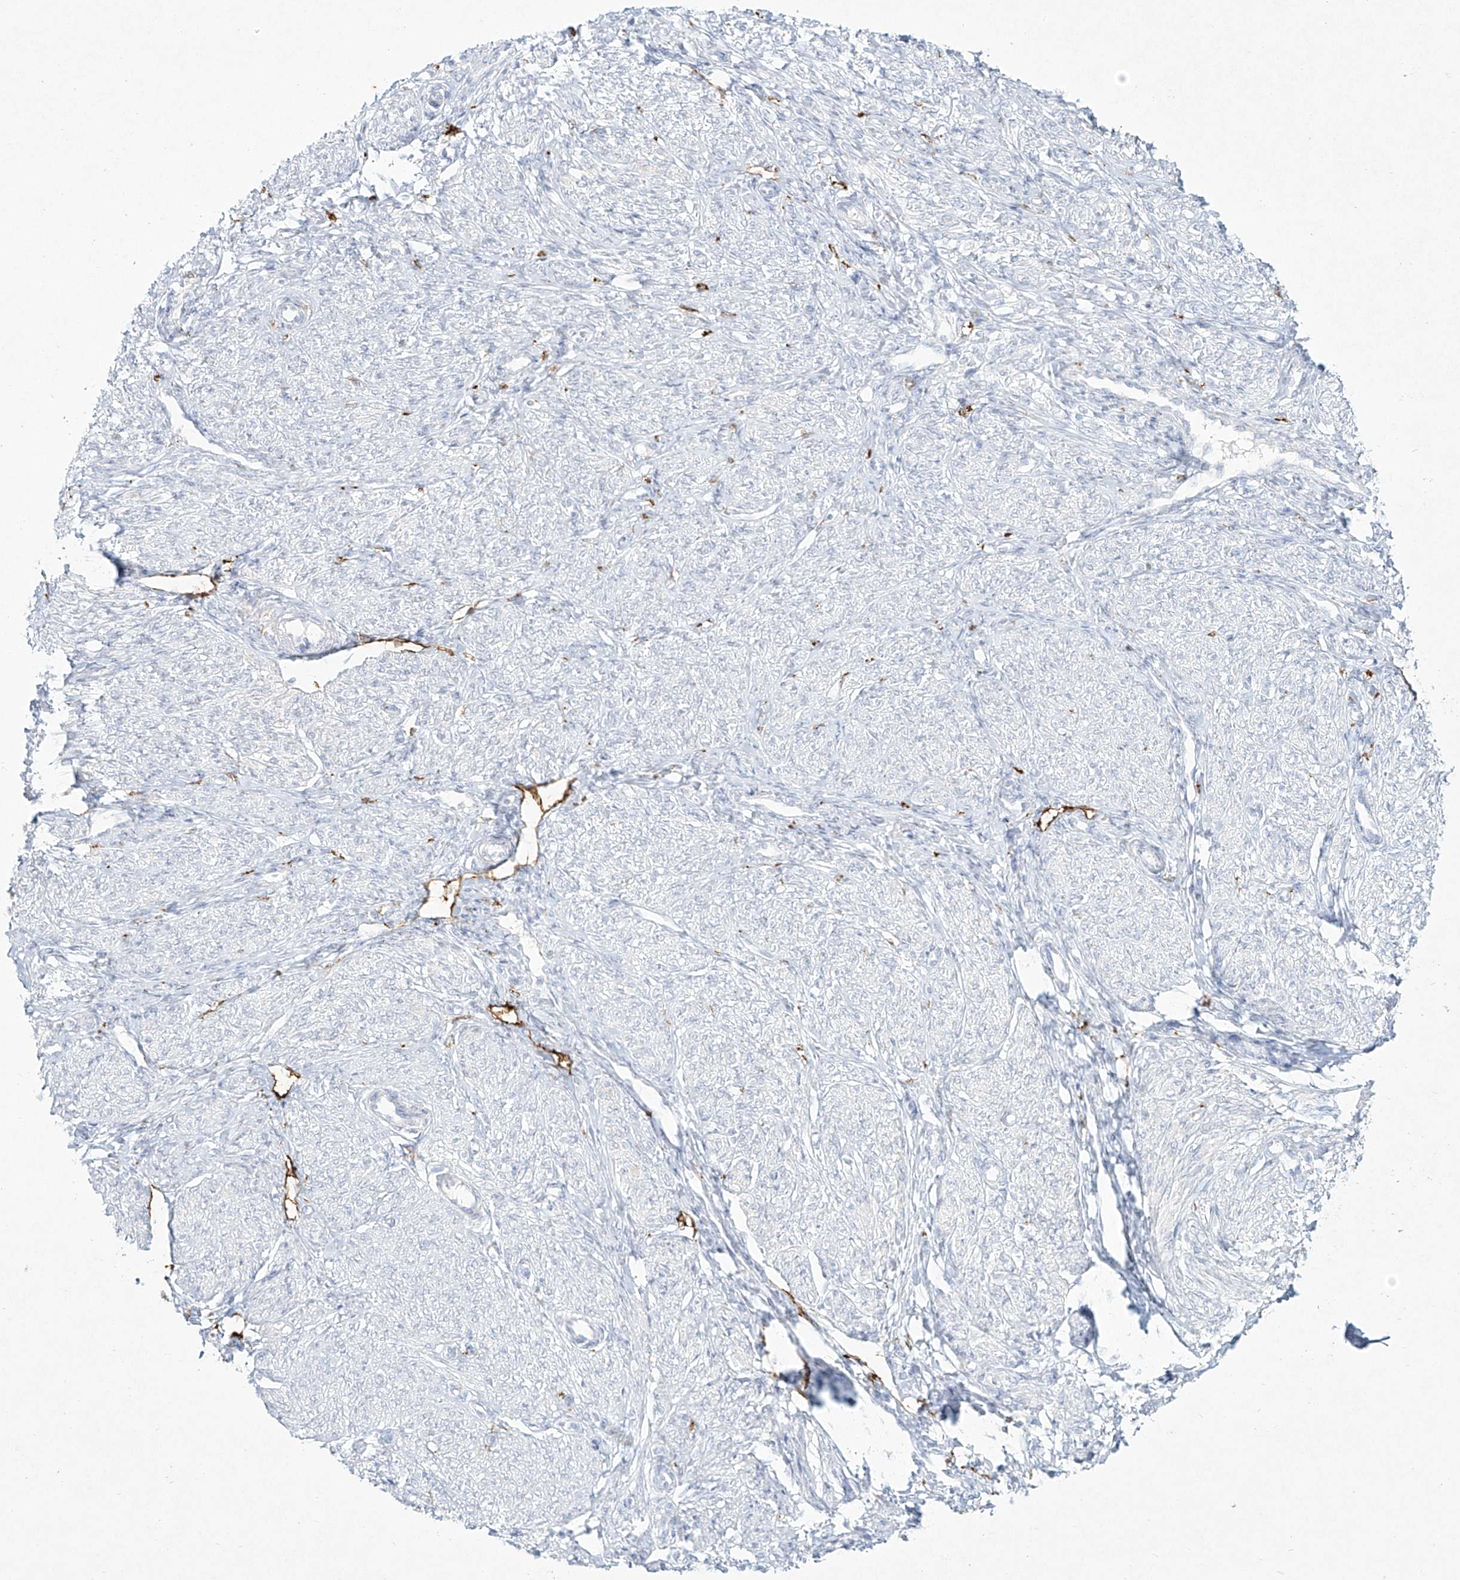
{"staining": {"intensity": "negative", "quantity": "none", "location": "none"}, "tissue": "endometrium", "cell_type": "Cells in endometrial stroma", "image_type": "normal", "snomed": [{"axis": "morphology", "description": "Normal tissue, NOS"}, {"axis": "topography", "description": "Endometrium"}], "caption": "Photomicrograph shows no protein staining in cells in endometrial stroma of benign endometrium. Nuclei are stained in blue.", "gene": "CD209", "patient": {"sex": "female", "age": 72}}